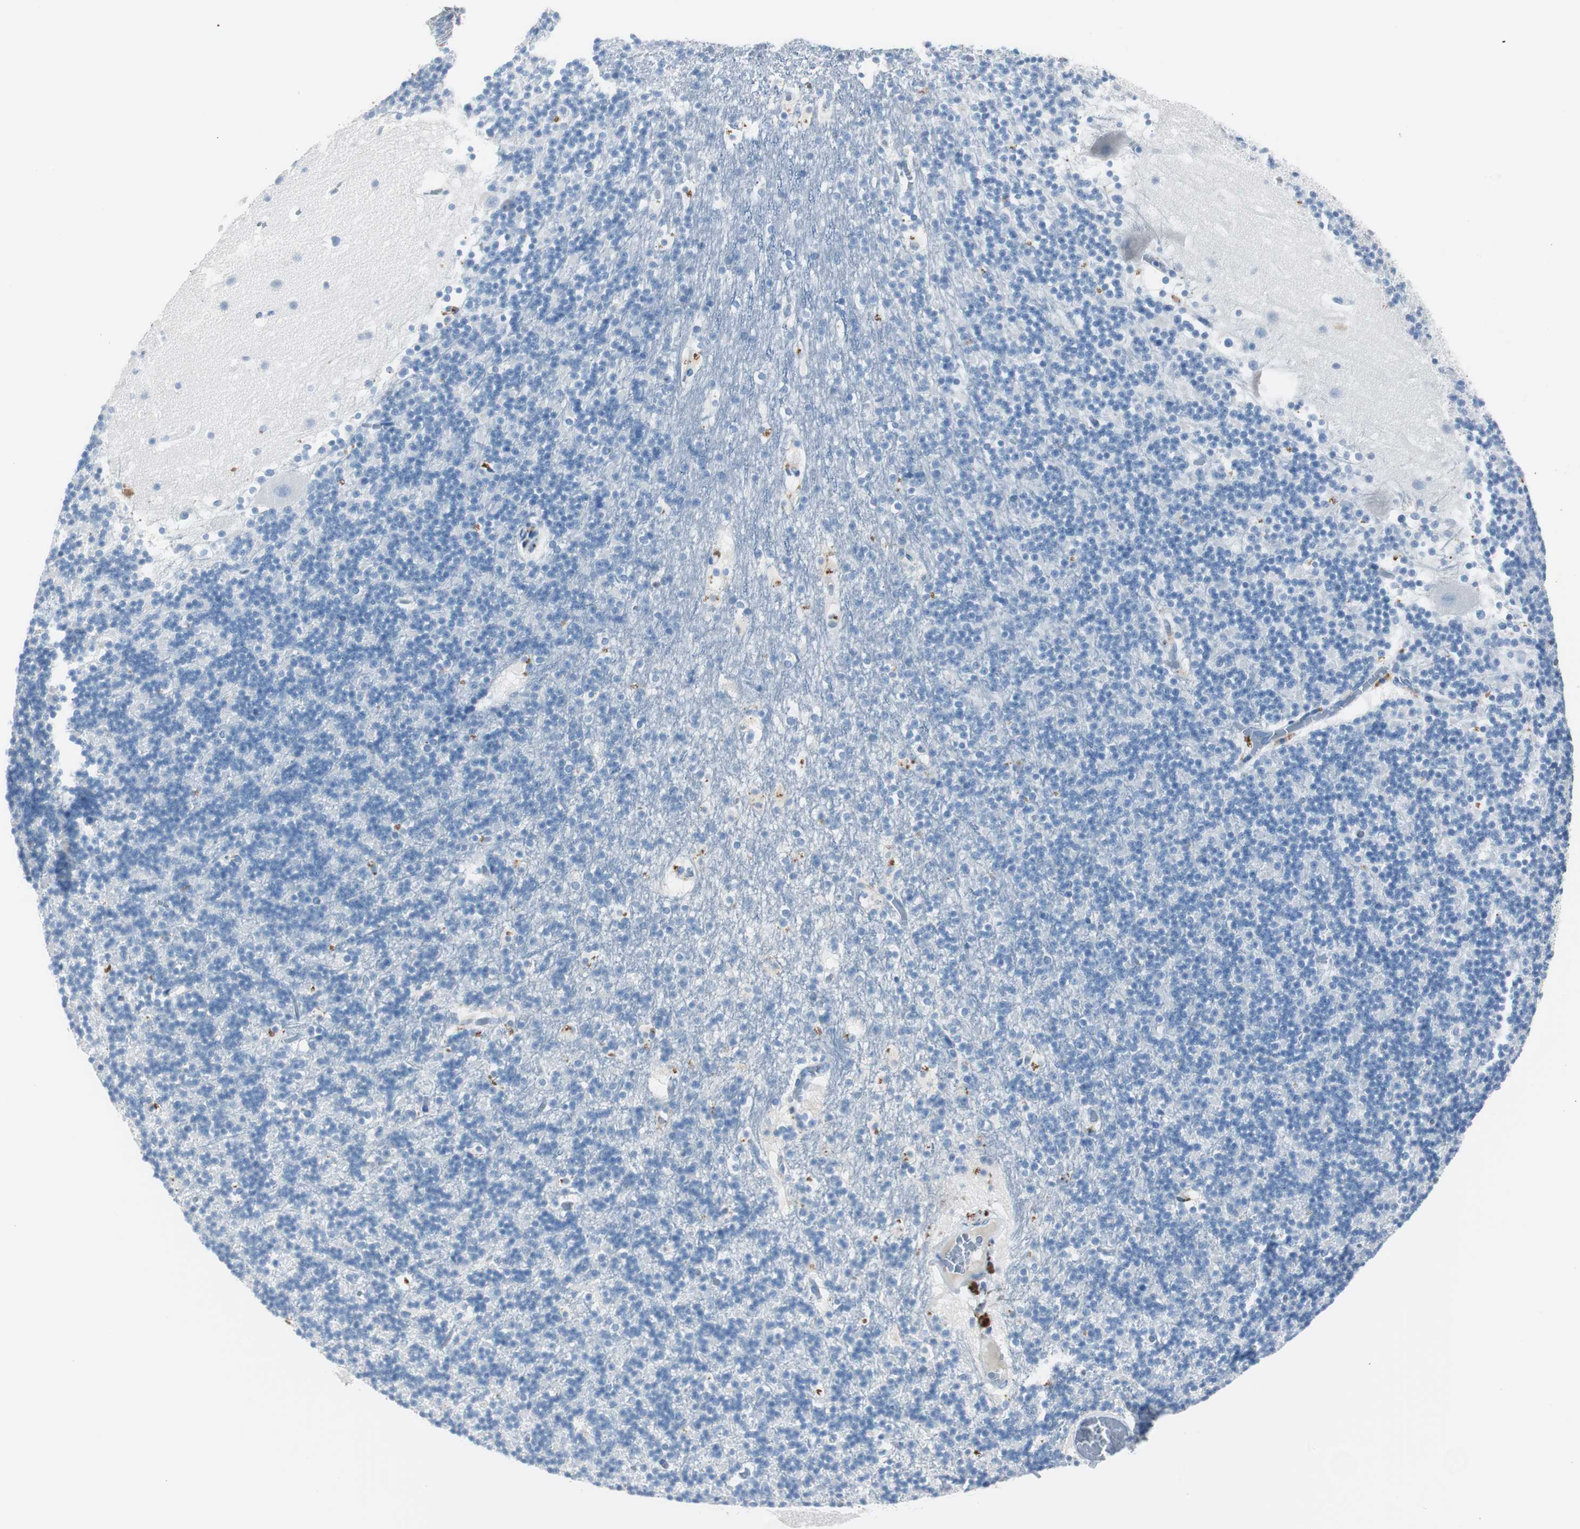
{"staining": {"intensity": "moderate", "quantity": "<25%", "location": "cytoplasmic/membranous"}, "tissue": "cerebellum", "cell_type": "Cells in granular layer", "image_type": "normal", "snomed": [{"axis": "morphology", "description": "Normal tissue, NOS"}, {"axis": "topography", "description": "Cerebellum"}], "caption": "Protein analysis of benign cerebellum displays moderate cytoplasmic/membranous positivity in approximately <25% of cells in granular layer. (Brightfield microscopy of DAB IHC at high magnification).", "gene": "SERPINF1", "patient": {"sex": "male", "age": 45}}